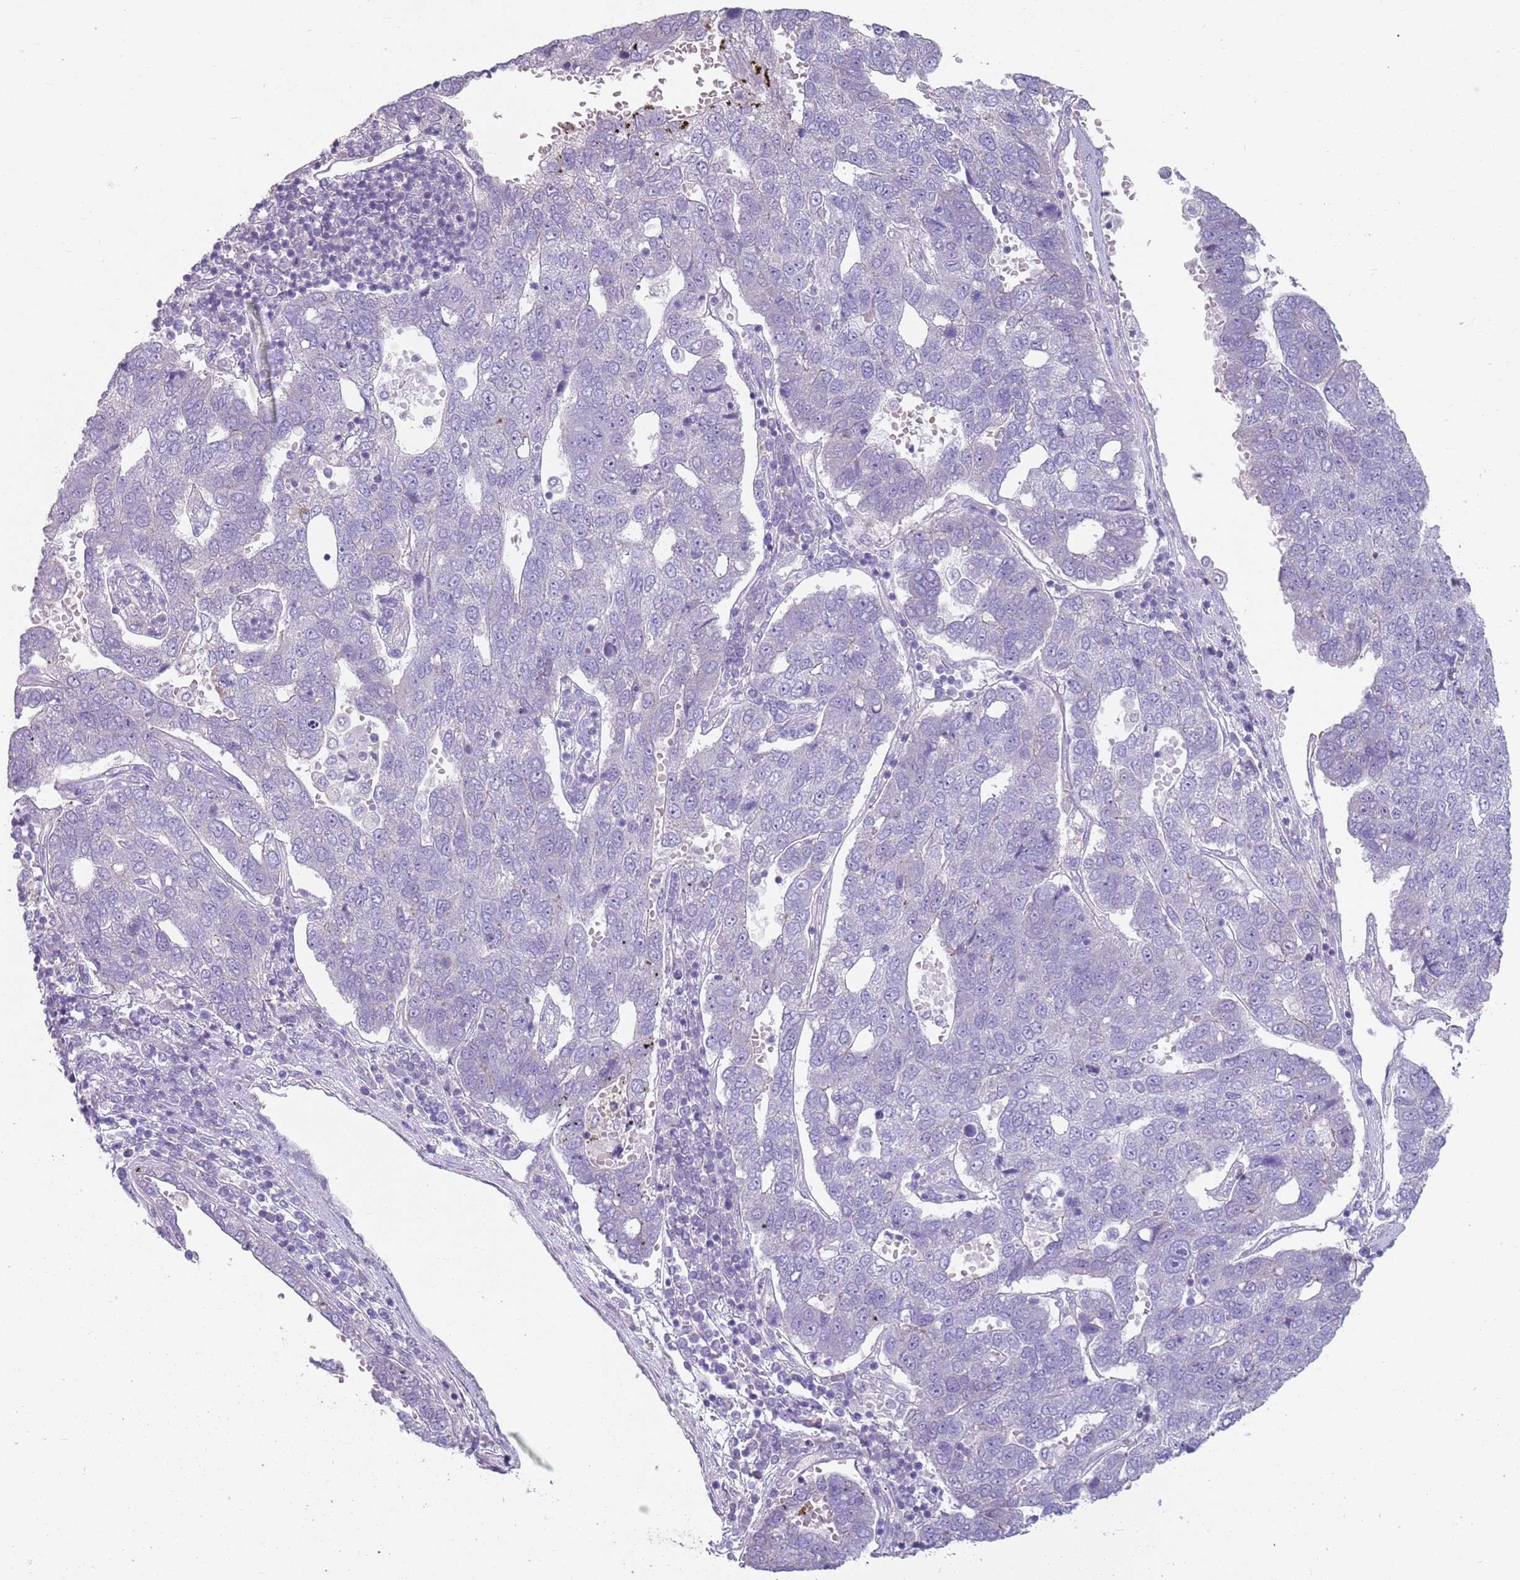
{"staining": {"intensity": "negative", "quantity": "none", "location": "none"}, "tissue": "pancreatic cancer", "cell_type": "Tumor cells", "image_type": "cancer", "snomed": [{"axis": "morphology", "description": "Adenocarcinoma, NOS"}, {"axis": "topography", "description": "Pancreas"}], "caption": "There is no significant expression in tumor cells of pancreatic cancer.", "gene": "ZNF583", "patient": {"sex": "female", "age": 61}}